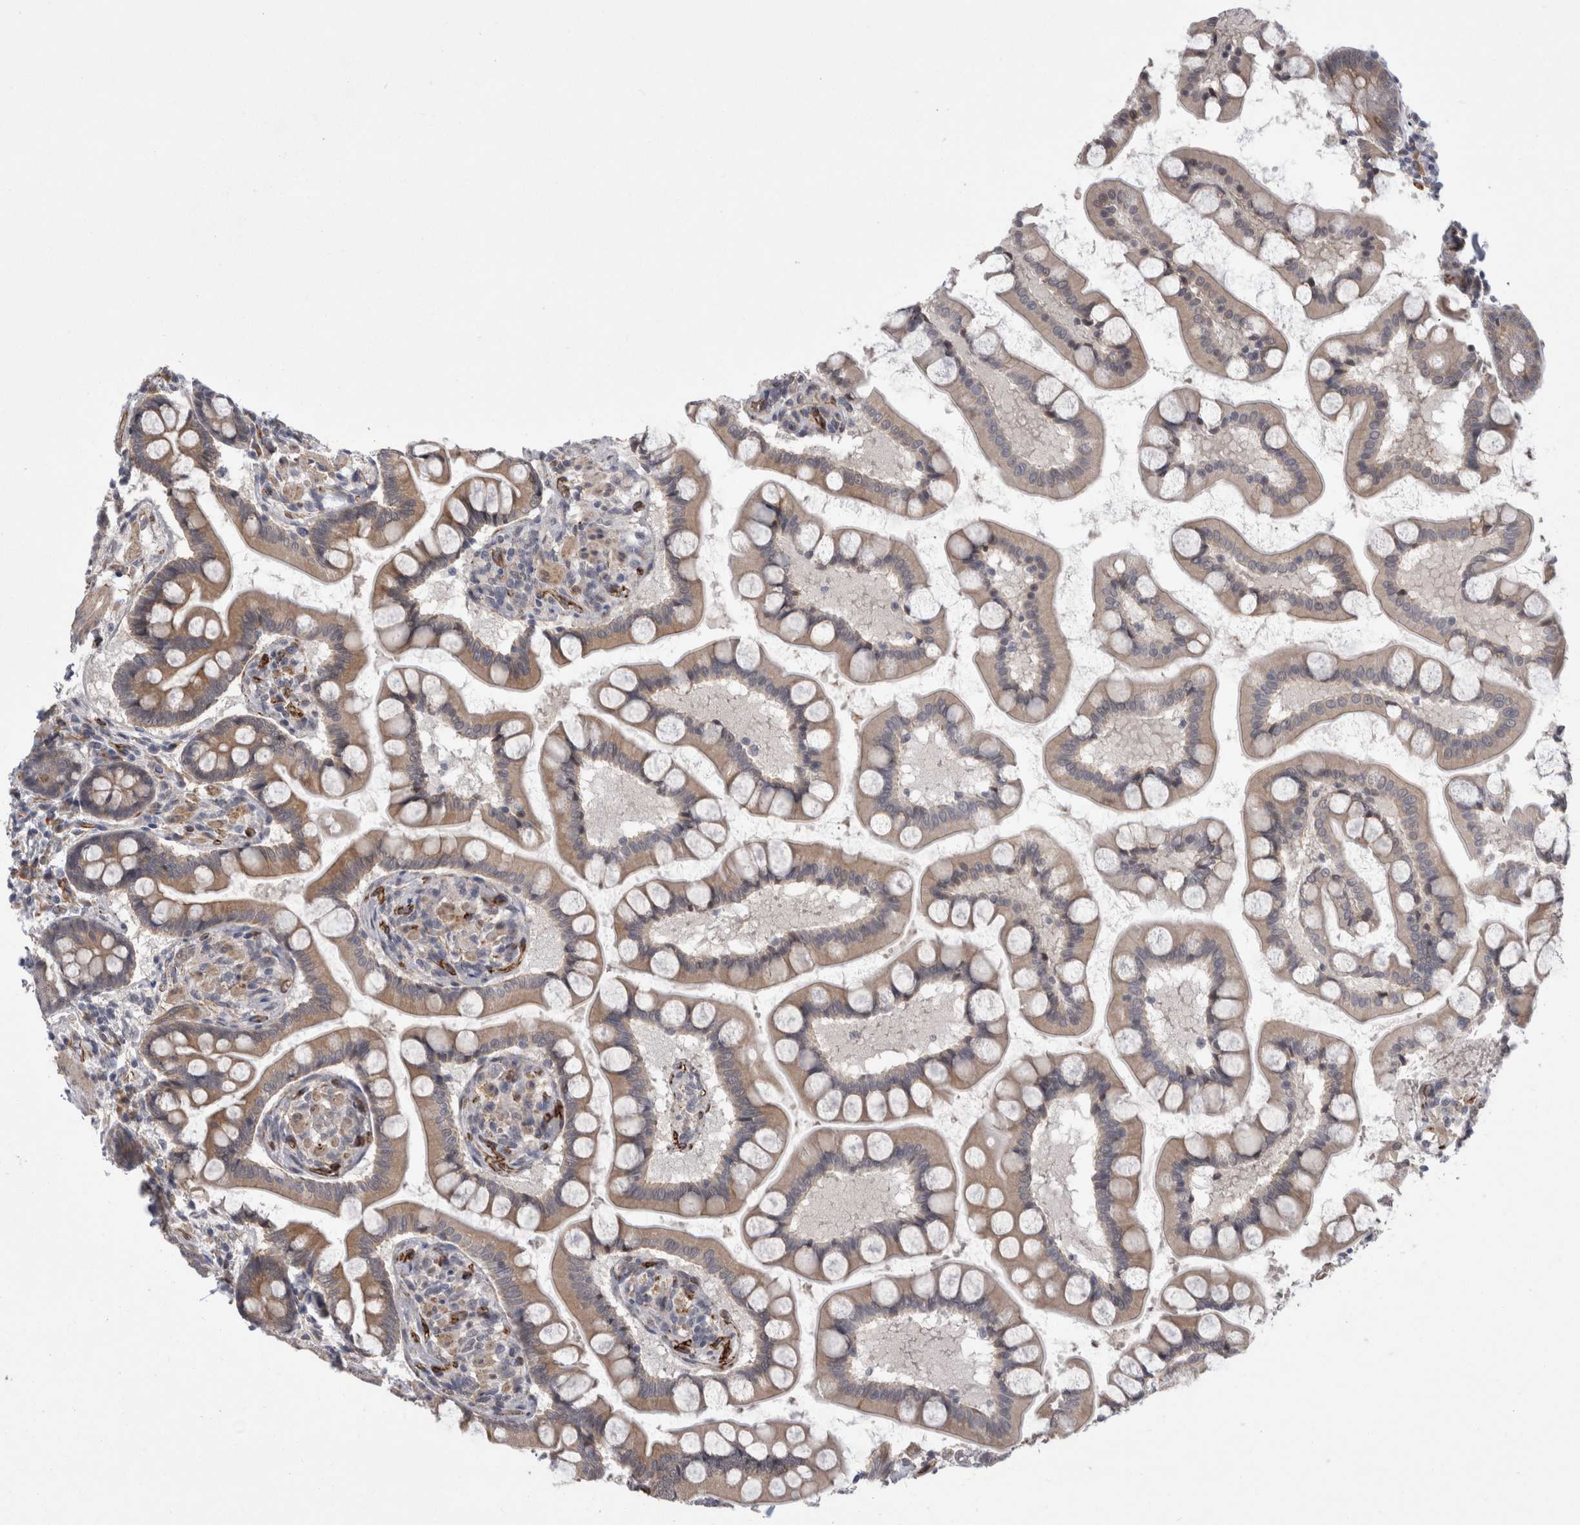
{"staining": {"intensity": "weak", "quantity": ">75%", "location": "cytoplasmic/membranous"}, "tissue": "small intestine", "cell_type": "Glandular cells", "image_type": "normal", "snomed": [{"axis": "morphology", "description": "Normal tissue, NOS"}, {"axis": "topography", "description": "Small intestine"}], "caption": "Approximately >75% of glandular cells in benign human small intestine demonstrate weak cytoplasmic/membranous protein positivity as visualized by brown immunohistochemical staining.", "gene": "FAM83H", "patient": {"sex": "male", "age": 41}}